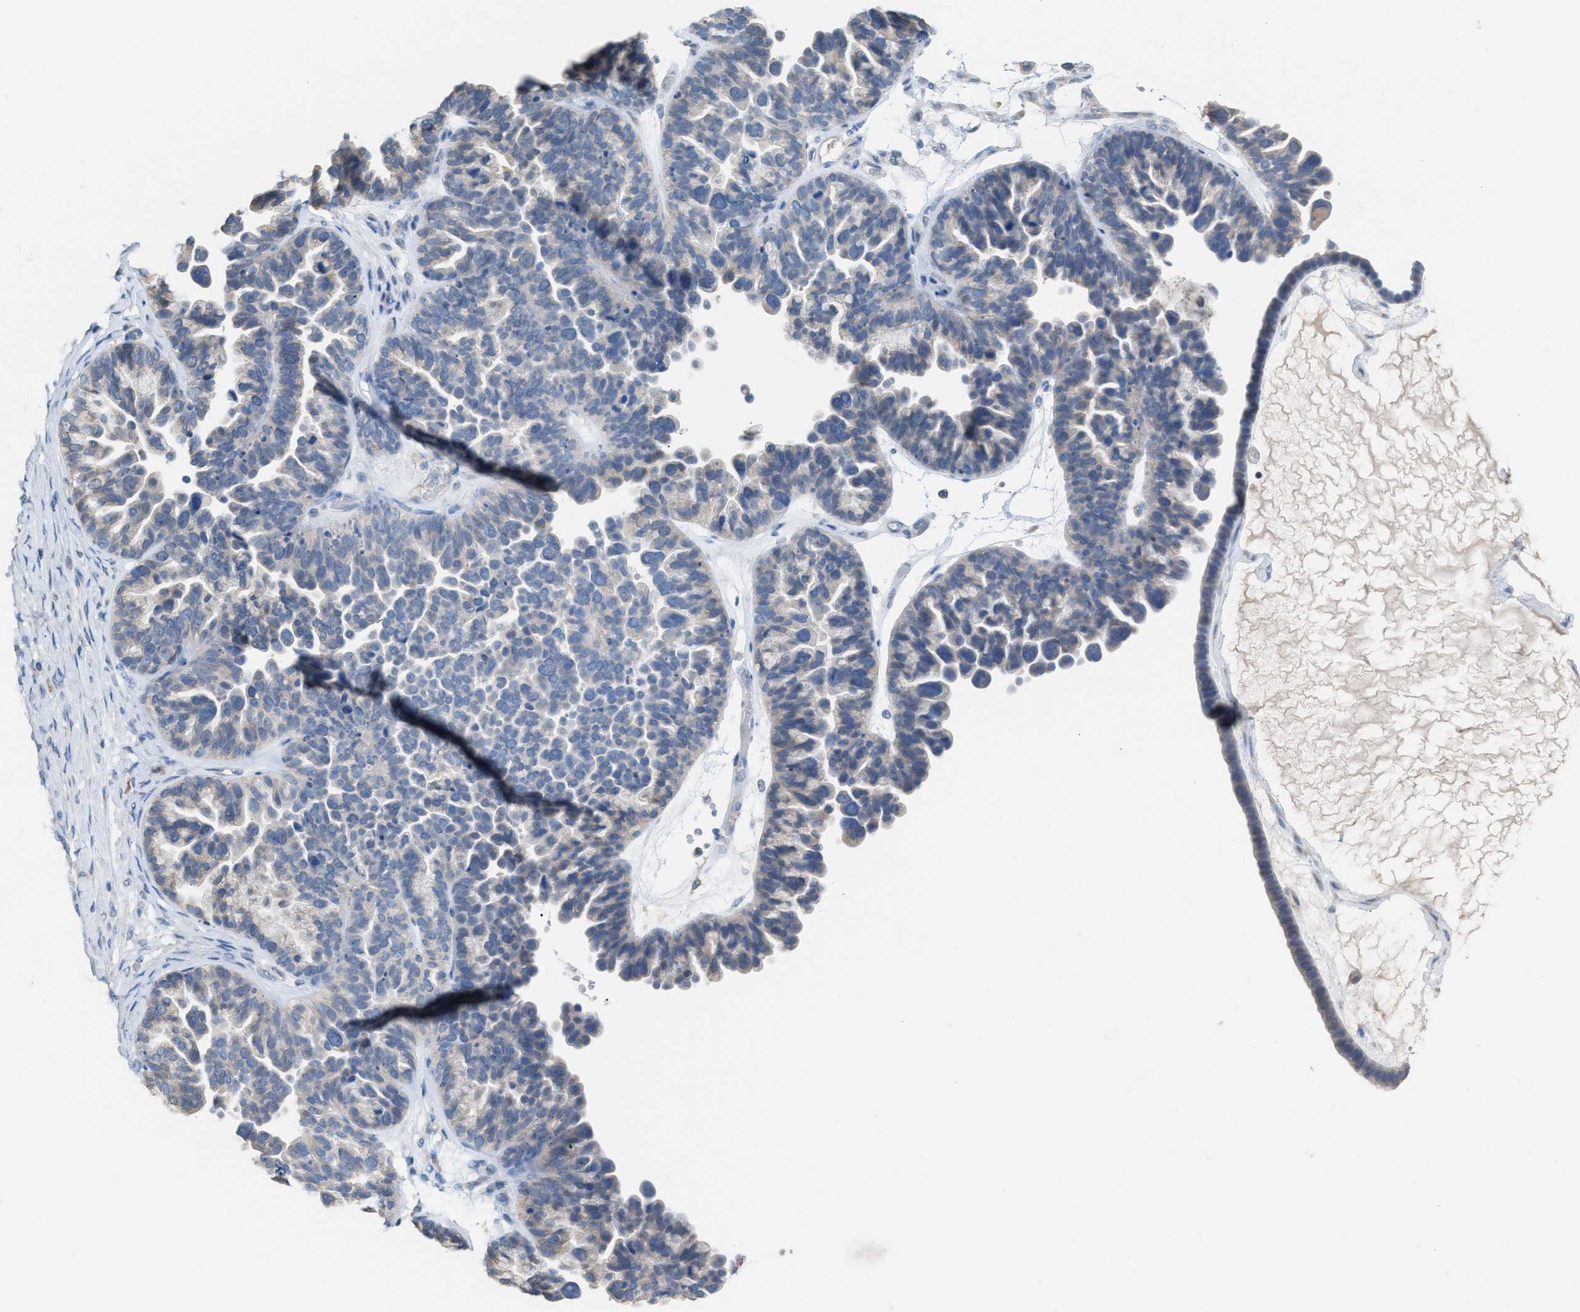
{"staining": {"intensity": "negative", "quantity": "none", "location": "none"}, "tissue": "ovarian cancer", "cell_type": "Tumor cells", "image_type": "cancer", "snomed": [{"axis": "morphology", "description": "Cystadenocarcinoma, serous, NOS"}, {"axis": "topography", "description": "Ovary"}], "caption": "Tumor cells are negative for brown protein staining in ovarian cancer.", "gene": "NQO2", "patient": {"sex": "female", "age": 56}}